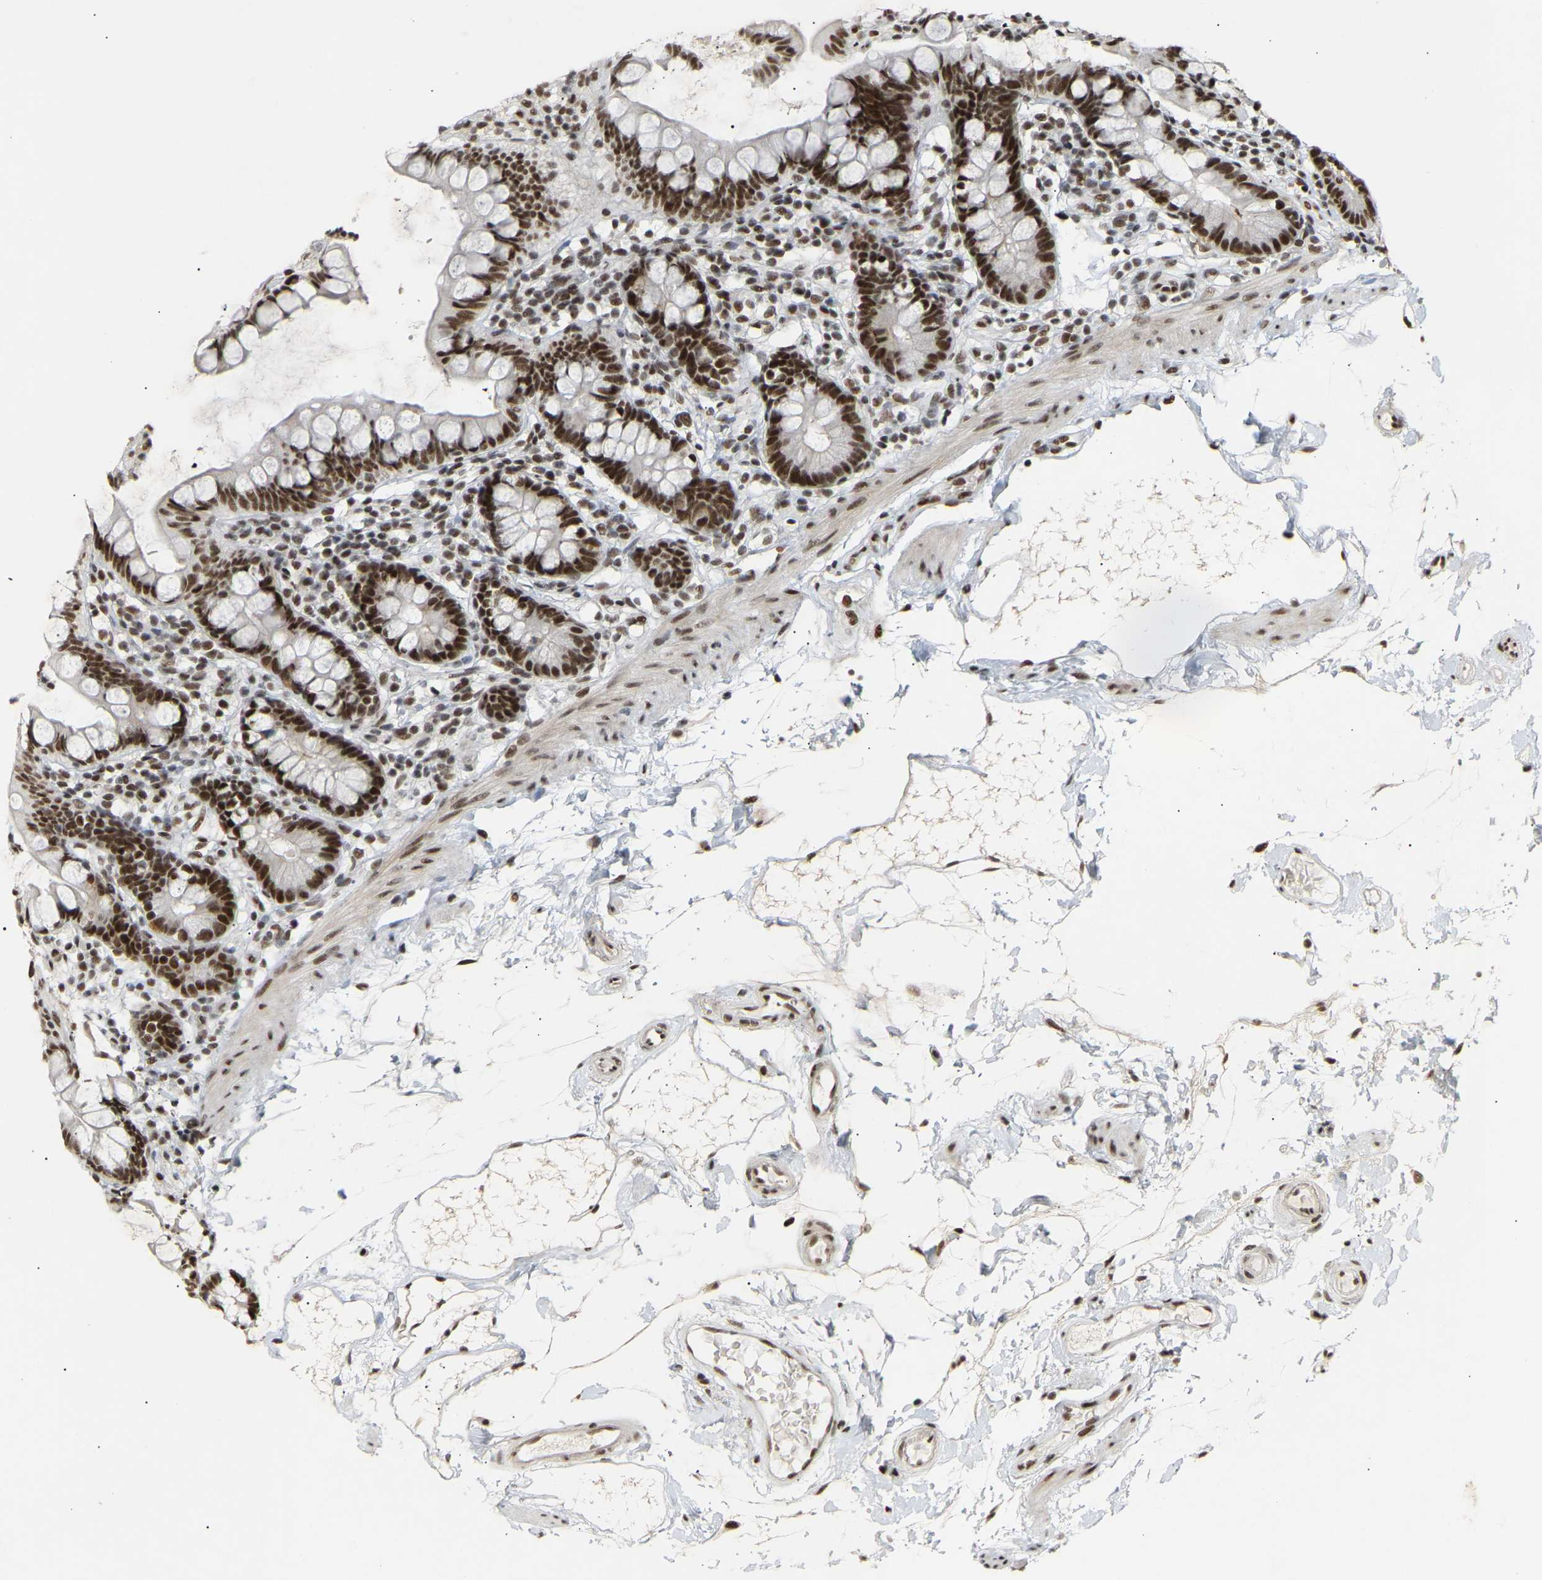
{"staining": {"intensity": "strong", "quantity": ">75%", "location": "nuclear"}, "tissue": "small intestine", "cell_type": "Glandular cells", "image_type": "normal", "snomed": [{"axis": "morphology", "description": "Normal tissue, NOS"}, {"axis": "topography", "description": "Small intestine"}], "caption": "High-magnification brightfield microscopy of unremarkable small intestine stained with DAB (3,3'-diaminobenzidine) (brown) and counterstained with hematoxylin (blue). glandular cells exhibit strong nuclear positivity is identified in approximately>75% of cells.", "gene": "NELFB", "patient": {"sex": "female", "age": 84}}